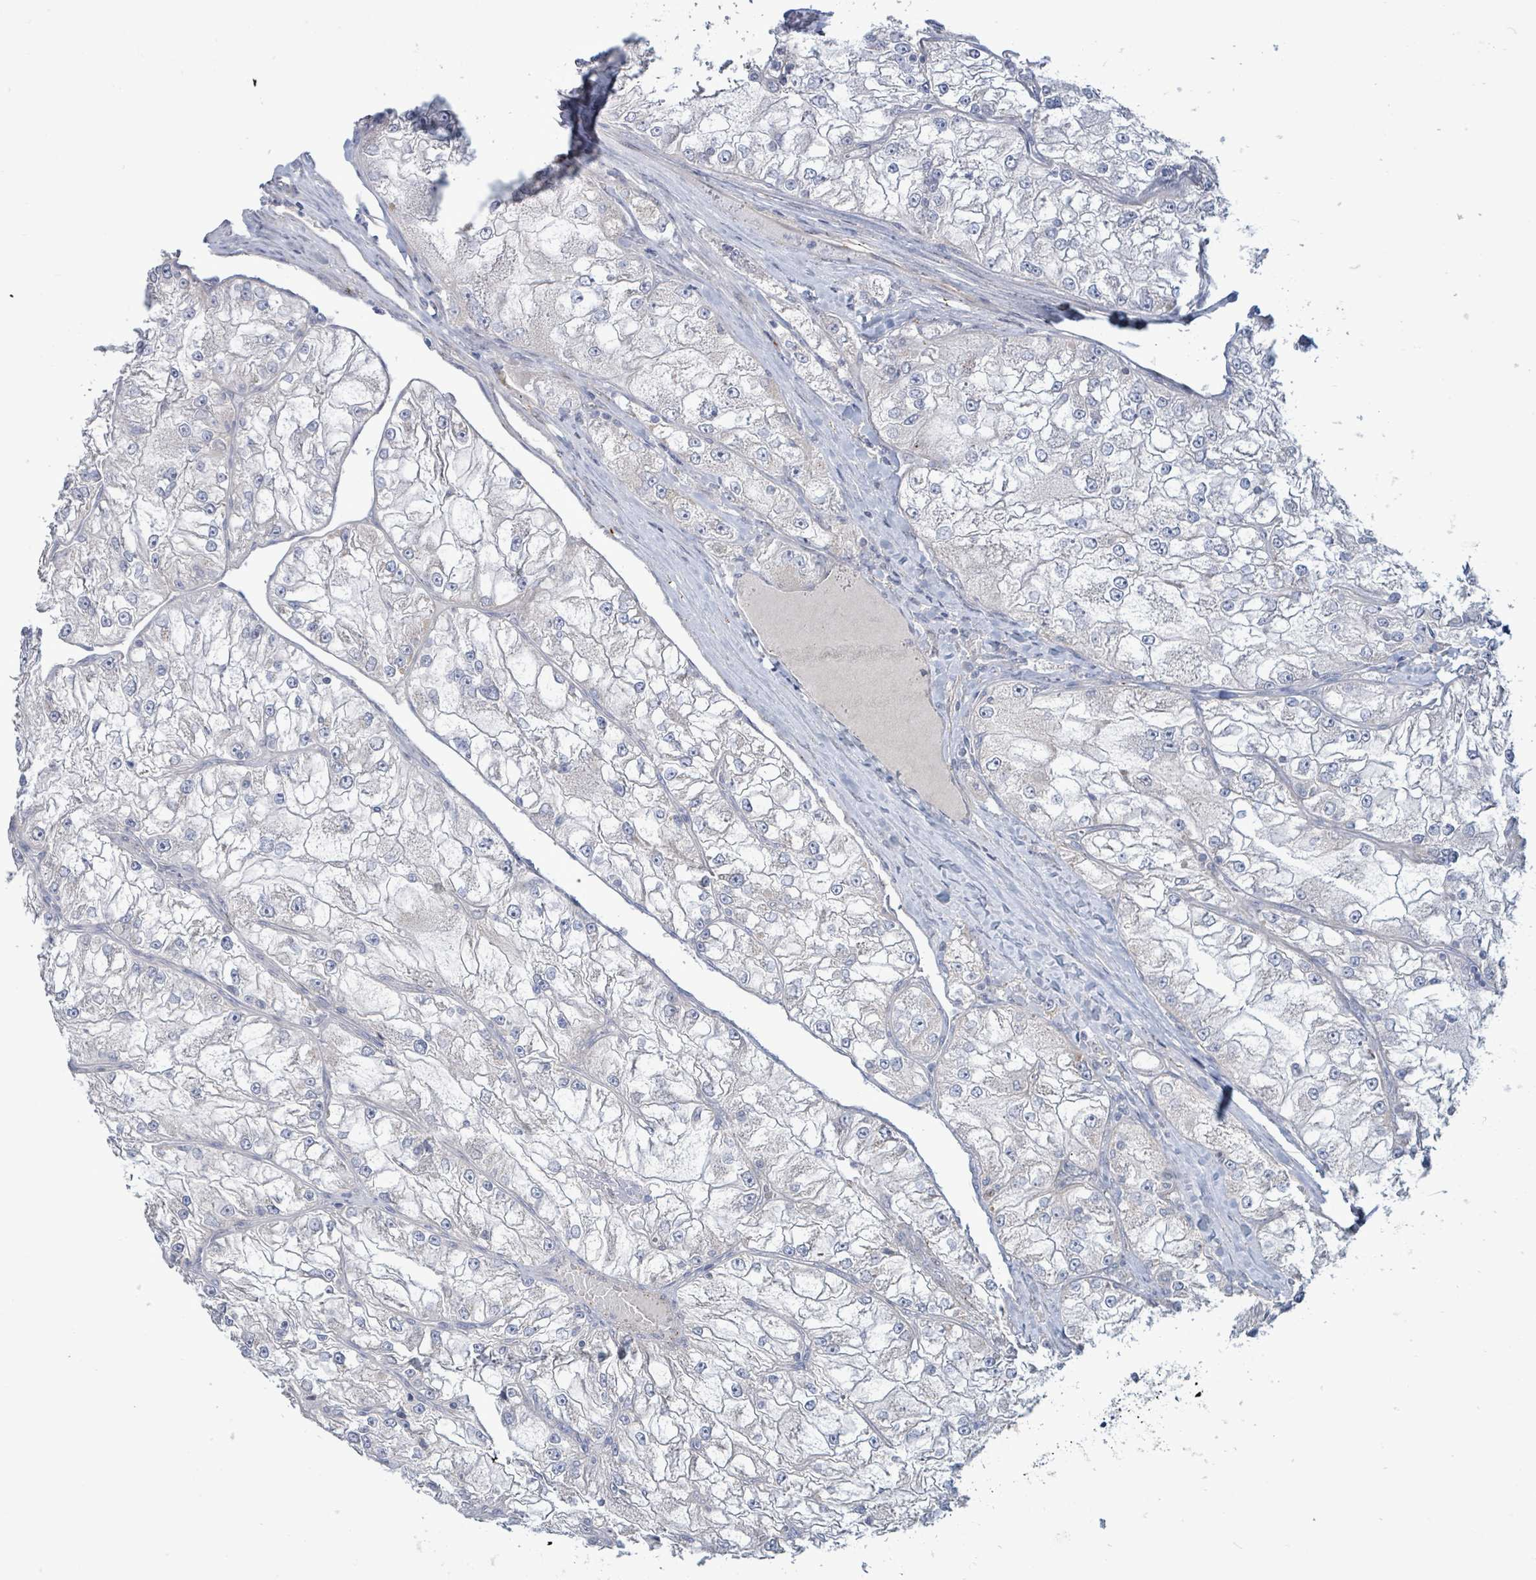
{"staining": {"intensity": "negative", "quantity": "none", "location": "none"}, "tissue": "renal cancer", "cell_type": "Tumor cells", "image_type": "cancer", "snomed": [{"axis": "morphology", "description": "Adenocarcinoma, NOS"}, {"axis": "topography", "description": "Kidney"}], "caption": "The photomicrograph exhibits no significant expression in tumor cells of renal cancer.", "gene": "ZFPM1", "patient": {"sex": "female", "age": 72}}